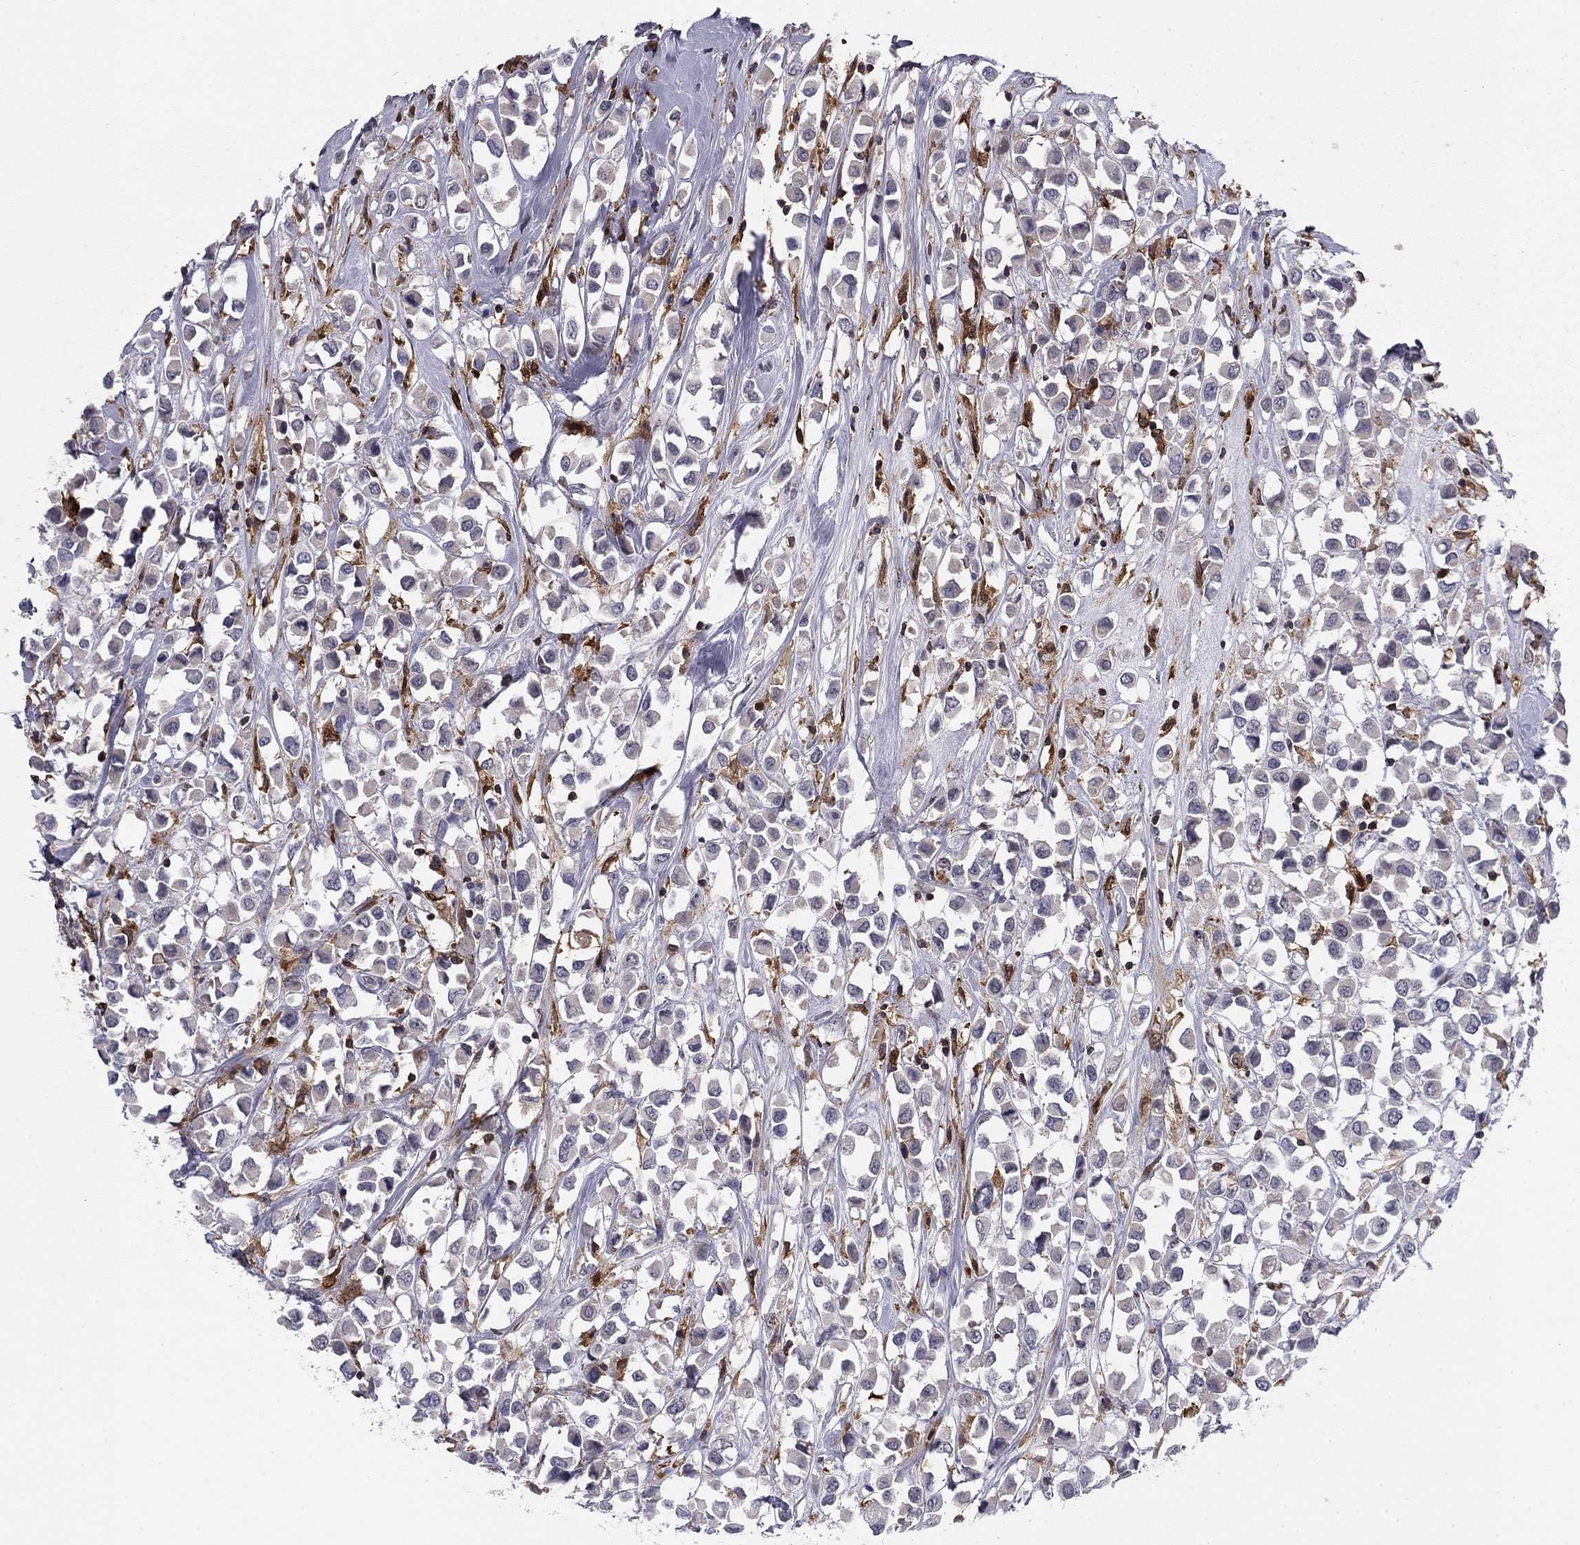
{"staining": {"intensity": "negative", "quantity": "none", "location": "none"}, "tissue": "breast cancer", "cell_type": "Tumor cells", "image_type": "cancer", "snomed": [{"axis": "morphology", "description": "Duct carcinoma"}, {"axis": "topography", "description": "Breast"}], "caption": "A high-resolution image shows immunohistochemistry (IHC) staining of breast cancer, which displays no significant staining in tumor cells. (IHC, brightfield microscopy, high magnification).", "gene": "PLCB2", "patient": {"sex": "female", "age": 61}}